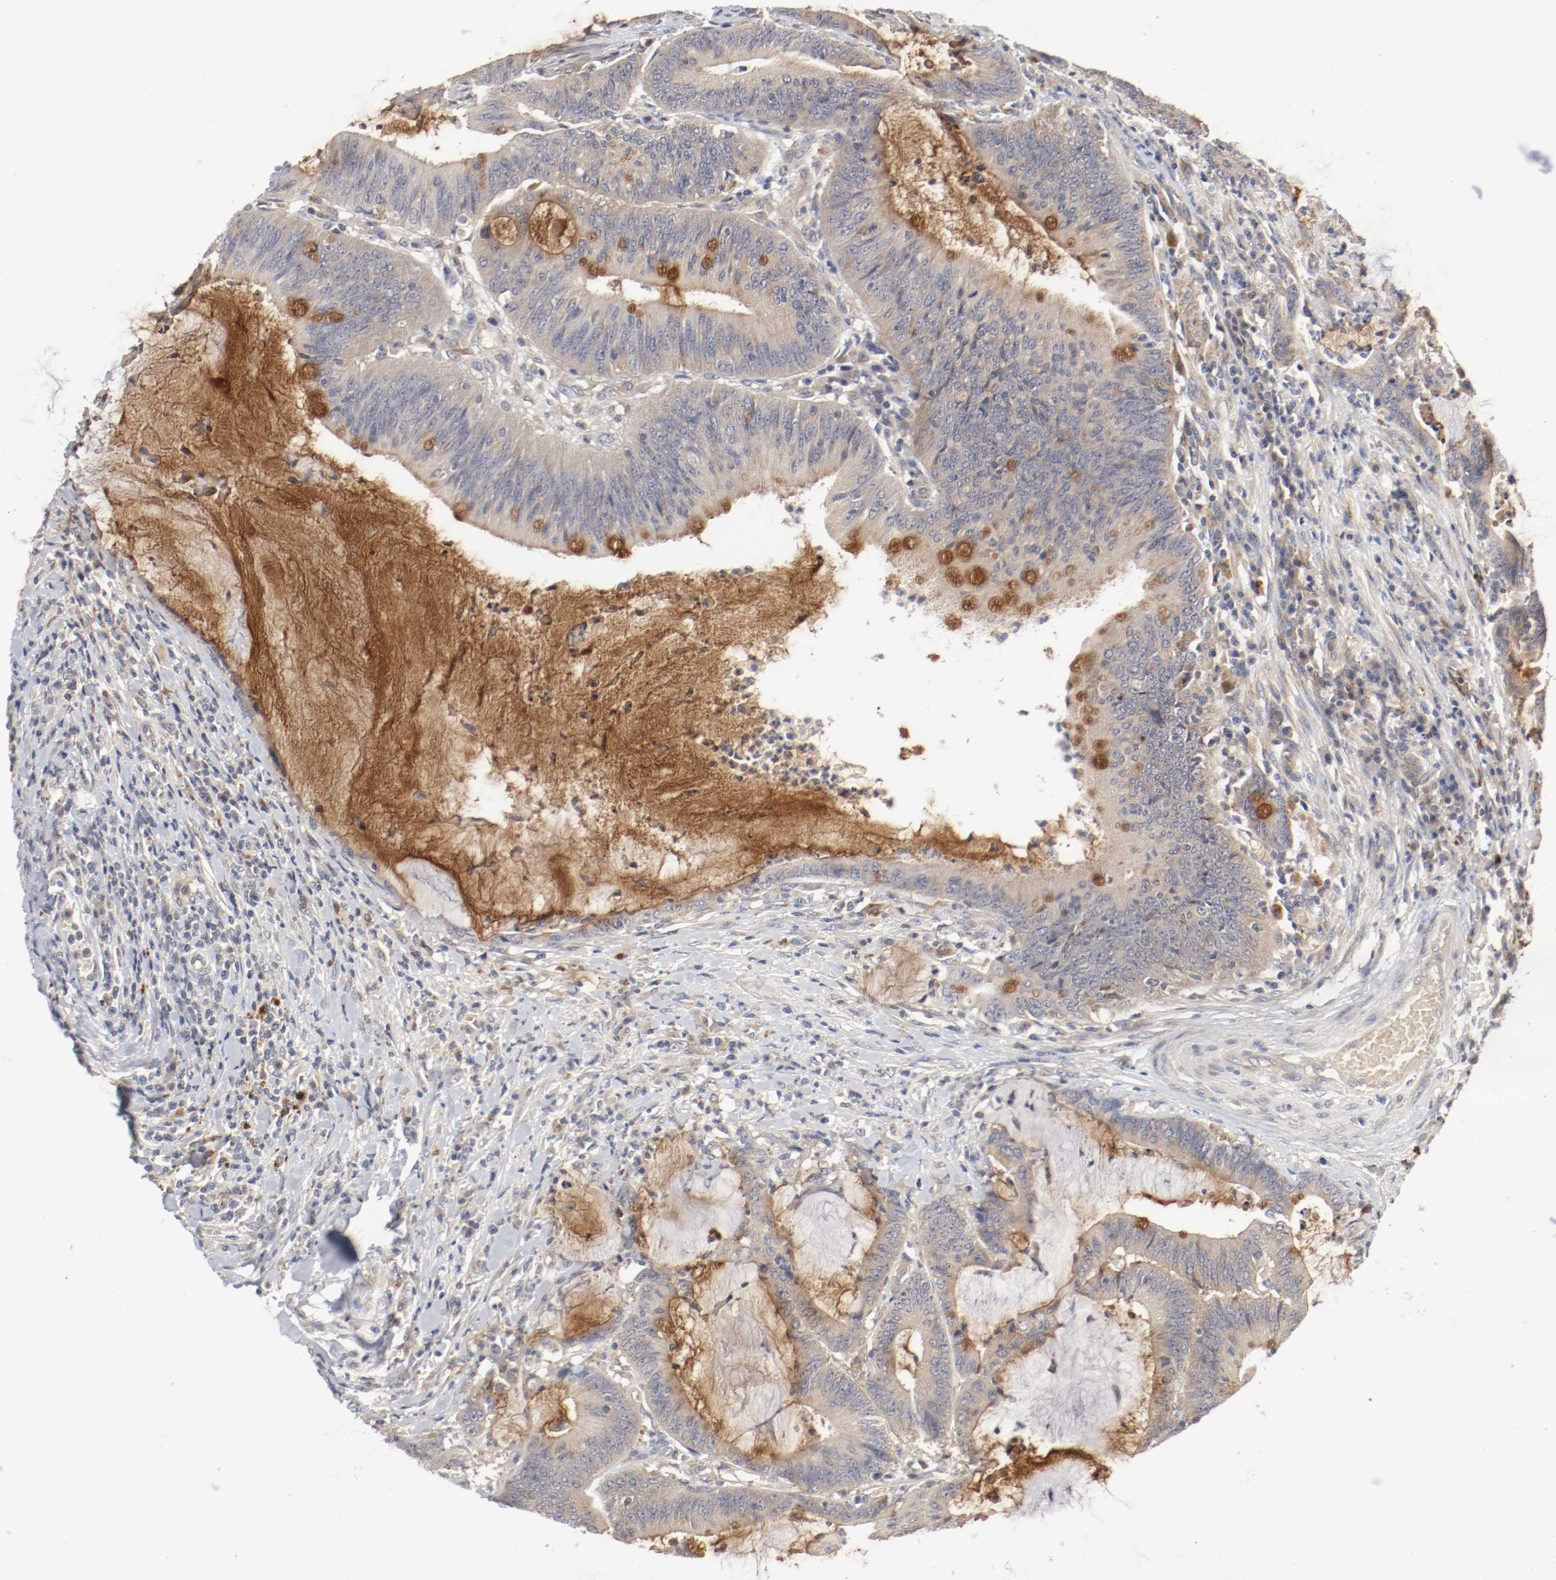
{"staining": {"intensity": "moderate", "quantity": ">75%", "location": "cytoplasmic/membranous"}, "tissue": "colorectal cancer", "cell_type": "Tumor cells", "image_type": "cancer", "snomed": [{"axis": "morphology", "description": "Adenocarcinoma, NOS"}, {"axis": "topography", "description": "Rectum"}], "caption": "High-magnification brightfield microscopy of colorectal cancer (adenocarcinoma) stained with DAB (3,3'-diaminobenzidine) (brown) and counterstained with hematoxylin (blue). tumor cells exhibit moderate cytoplasmic/membranous staining is appreciated in about>75% of cells.", "gene": "REN", "patient": {"sex": "female", "age": 66}}